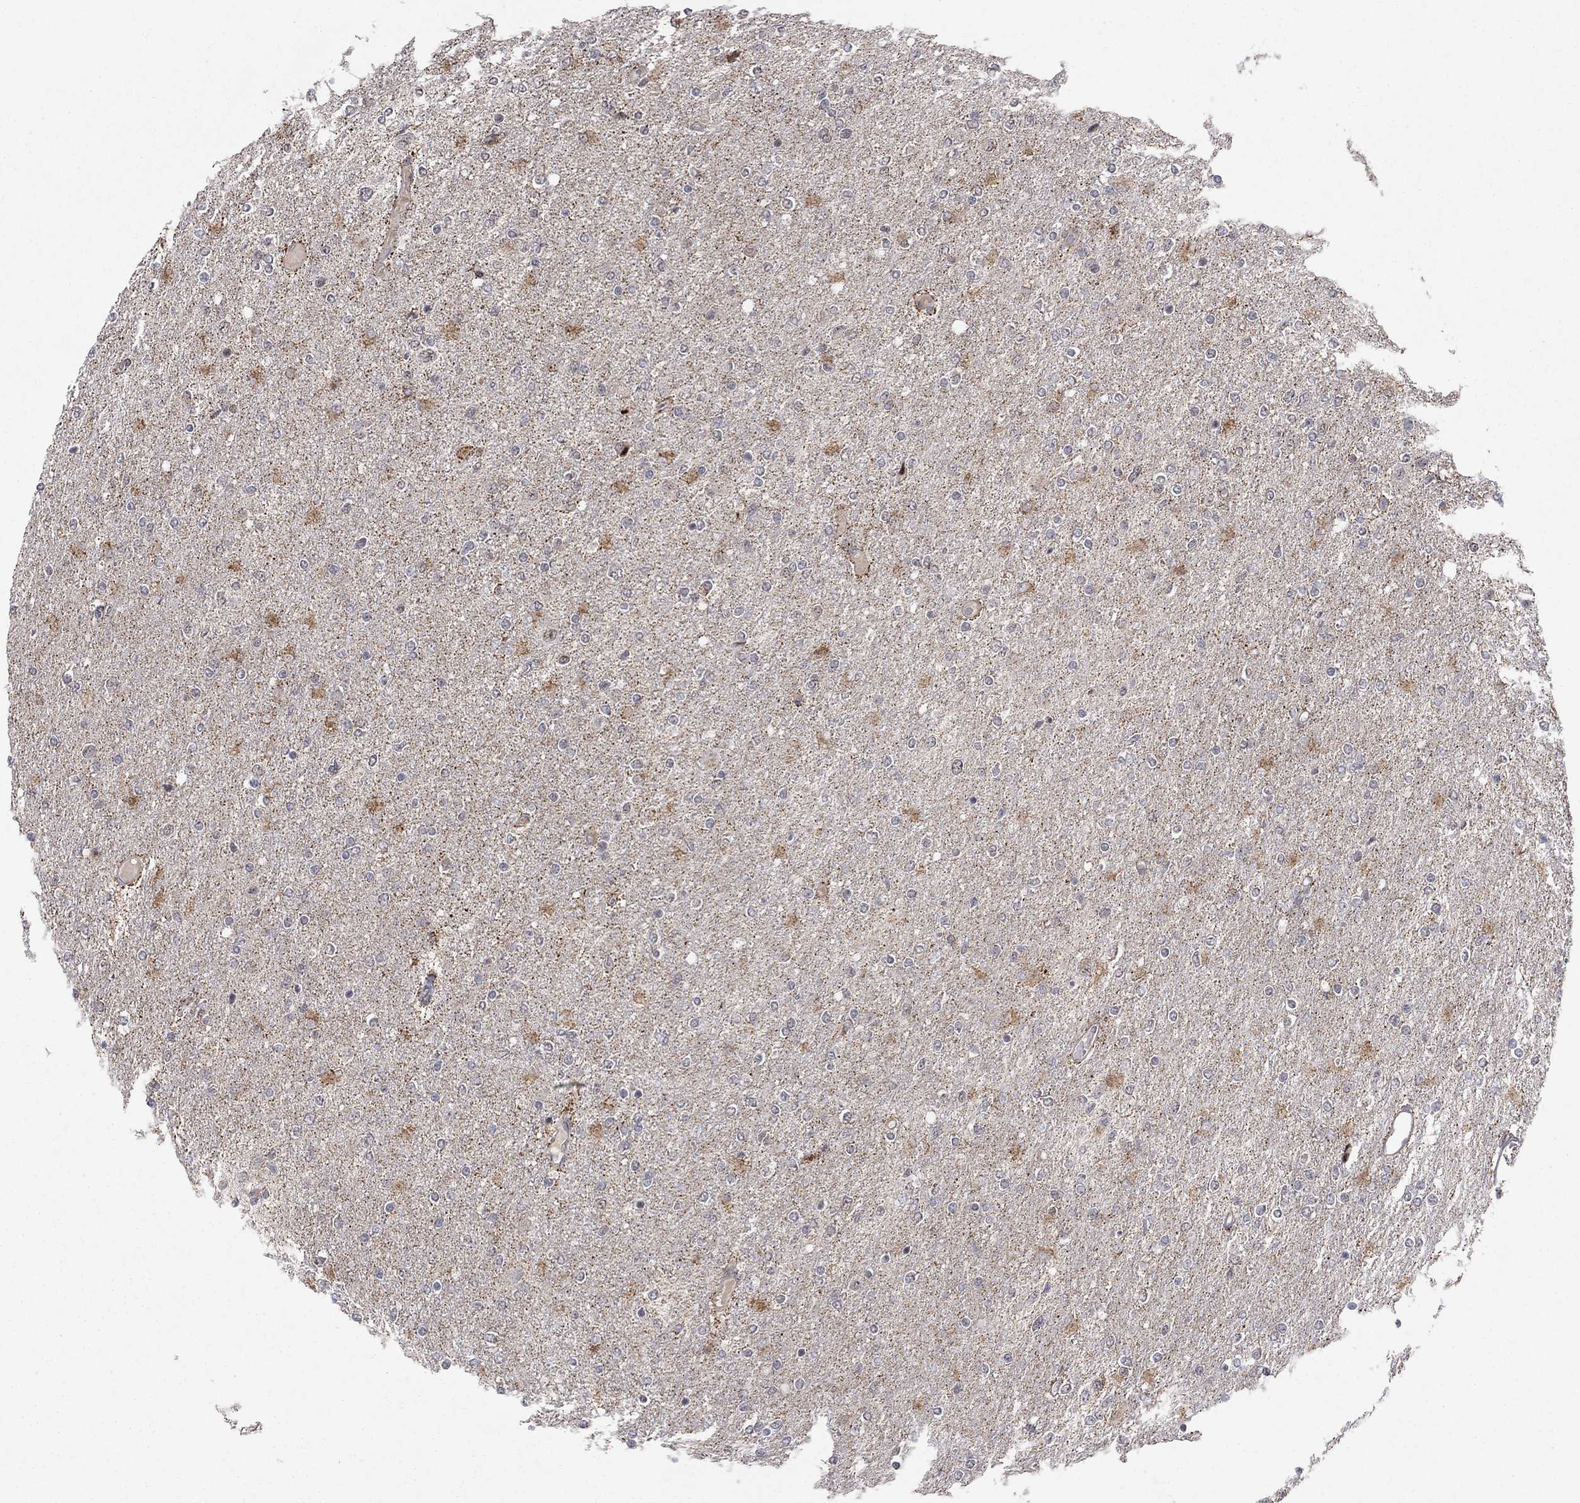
{"staining": {"intensity": "moderate", "quantity": "<25%", "location": "cytoplasmic/membranous"}, "tissue": "glioma", "cell_type": "Tumor cells", "image_type": "cancer", "snomed": [{"axis": "morphology", "description": "Glioma, malignant, High grade"}, {"axis": "topography", "description": "Cerebral cortex"}], "caption": "Moderate cytoplasmic/membranous positivity is appreciated in about <25% of tumor cells in glioma. (Brightfield microscopy of DAB IHC at high magnification).", "gene": "ZNF395", "patient": {"sex": "male", "age": 70}}